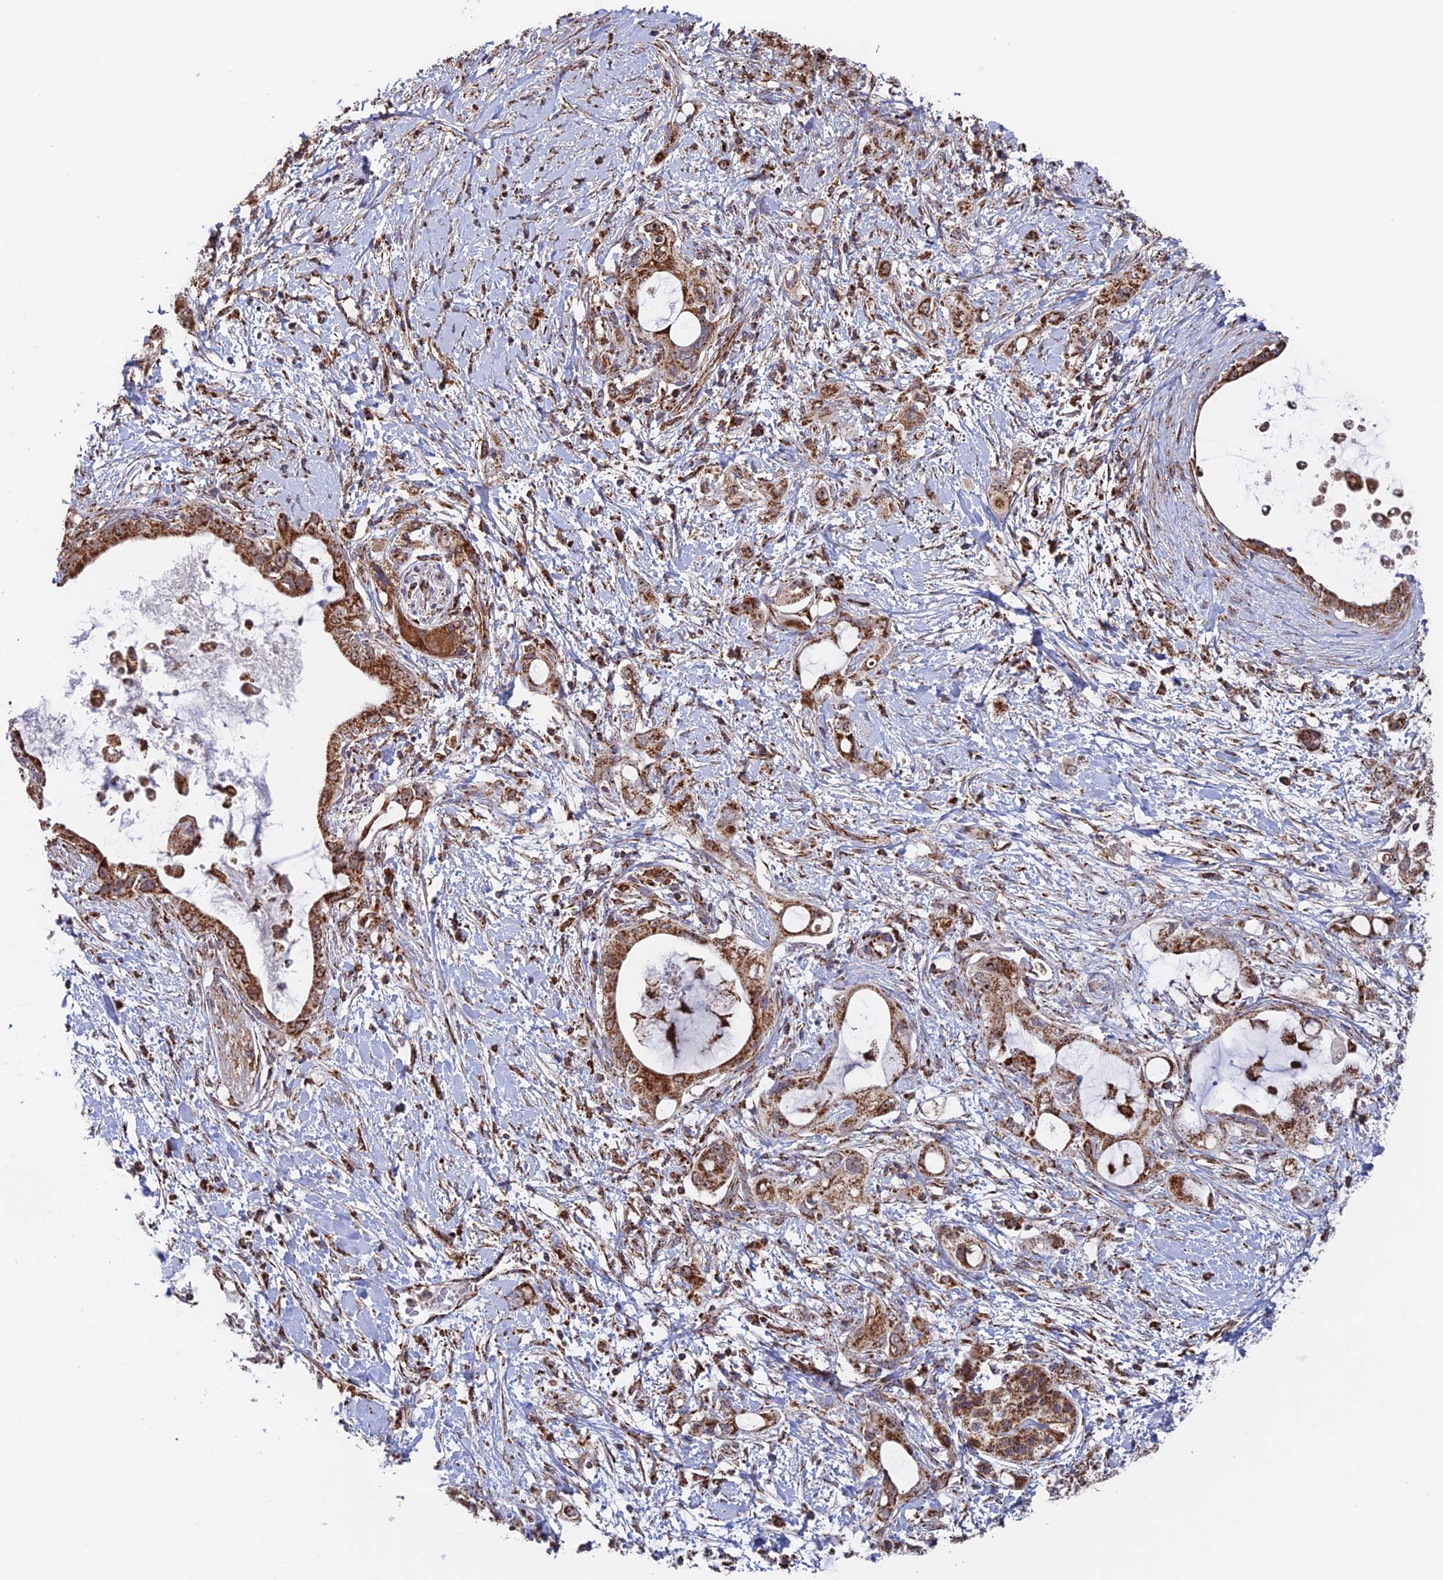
{"staining": {"intensity": "strong", "quantity": ">75%", "location": "cytoplasmic/membranous"}, "tissue": "pancreatic cancer", "cell_type": "Tumor cells", "image_type": "cancer", "snomed": [{"axis": "morphology", "description": "Adenocarcinoma, NOS"}, {"axis": "topography", "description": "Pancreas"}], "caption": "Brown immunohistochemical staining in human pancreatic cancer exhibits strong cytoplasmic/membranous staining in approximately >75% of tumor cells.", "gene": "DTYMK", "patient": {"sex": "female", "age": 56}}